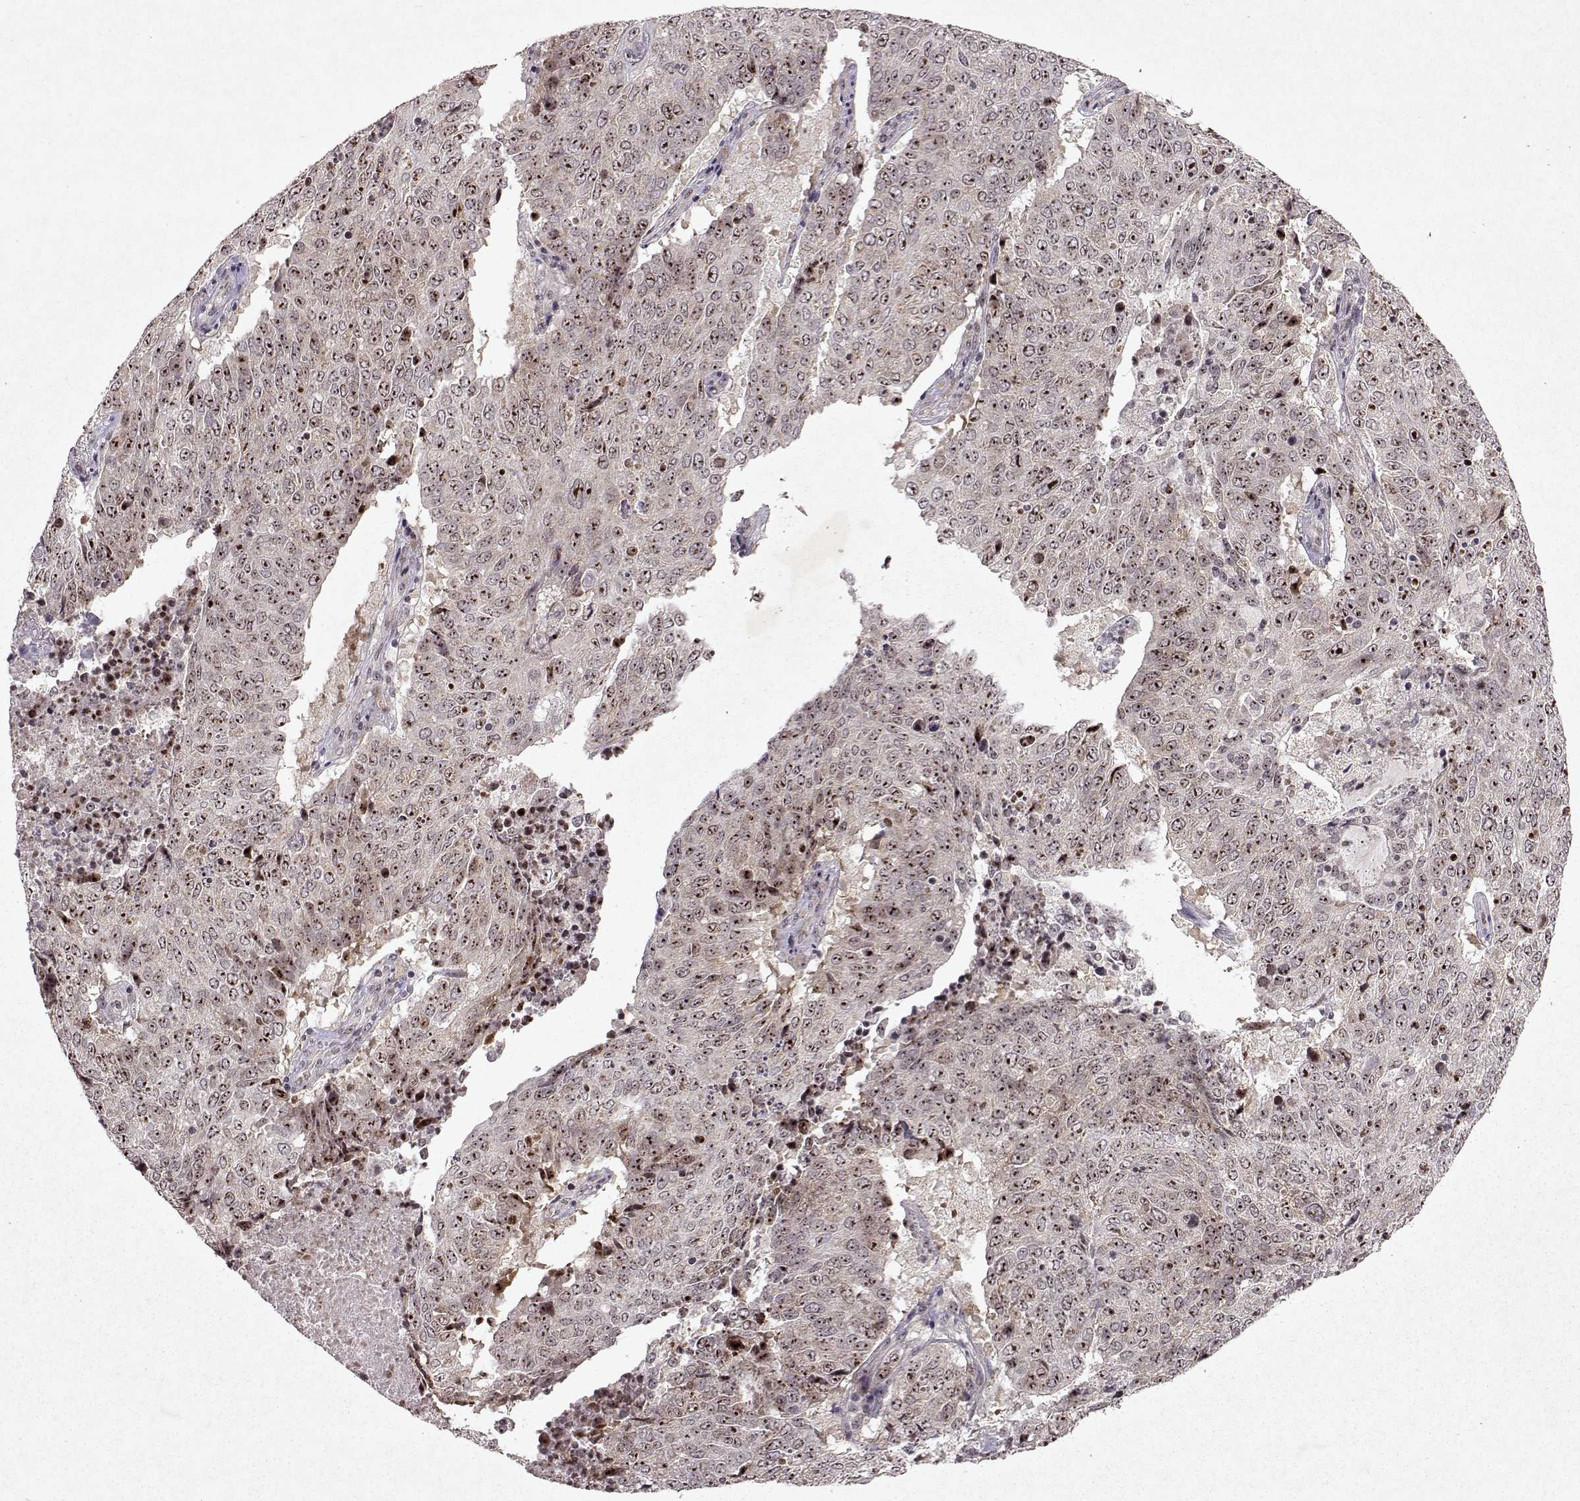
{"staining": {"intensity": "moderate", "quantity": ">75%", "location": "nuclear"}, "tissue": "lung cancer", "cell_type": "Tumor cells", "image_type": "cancer", "snomed": [{"axis": "morphology", "description": "Normal tissue, NOS"}, {"axis": "morphology", "description": "Squamous cell carcinoma, NOS"}, {"axis": "topography", "description": "Bronchus"}, {"axis": "topography", "description": "Lung"}], "caption": "High-magnification brightfield microscopy of lung cancer (squamous cell carcinoma) stained with DAB (3,3'-diaminobenzidine) (brown) and counterstained with hematoxylin (blue). tumor cells exhibit moderate nuclear positivity is present in approximately>75% of cells. Immunohistochemistry (ihc) stains the protein of interest in brown and the nuclei are stained blue.", "gene": "DDX56", "patient": {"sex": "male", "age": 64}}